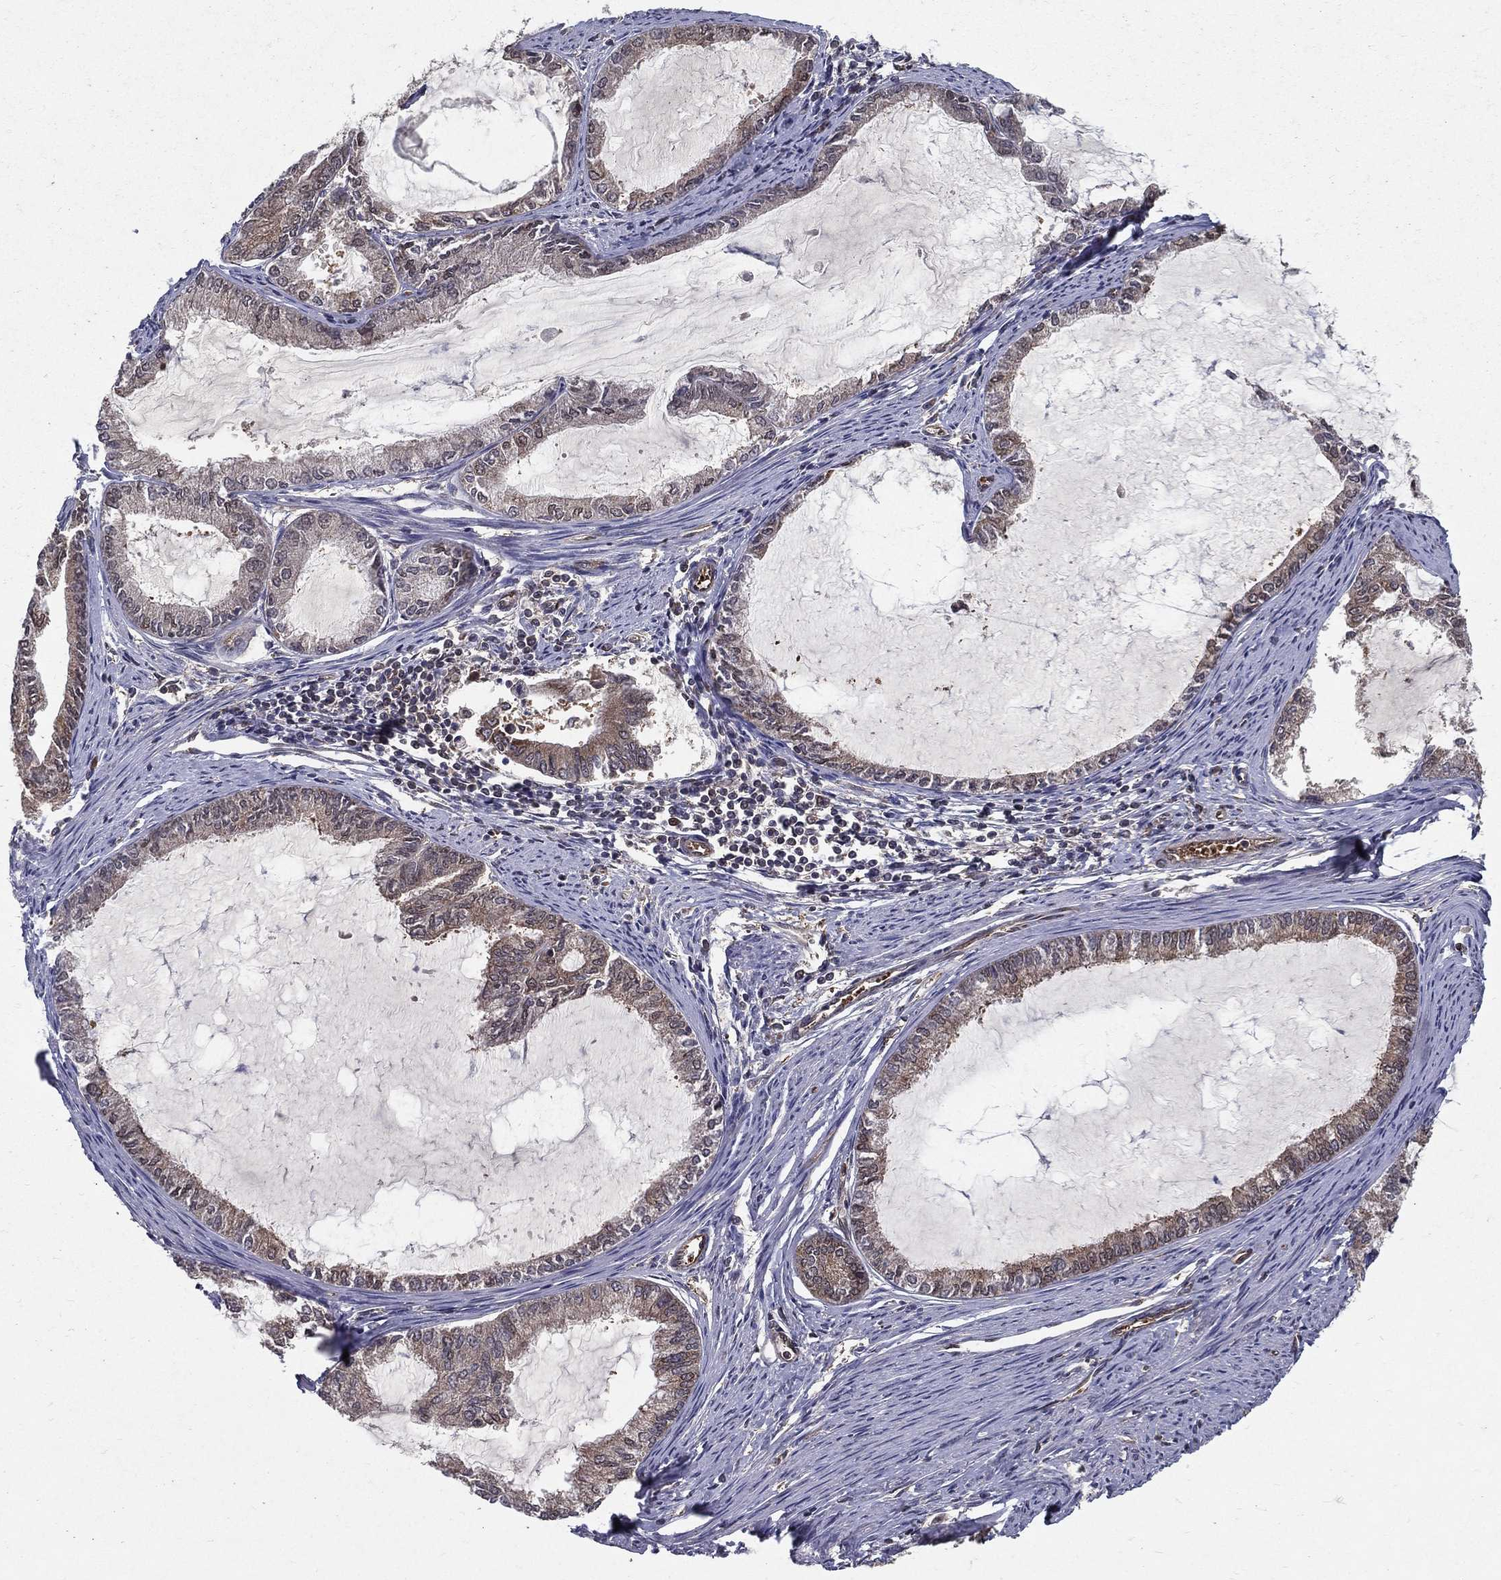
{"staining": {"intensity": "moderate", "quantity": "<25%", "location": "cytoplasmic/membranous"}, "tissue": "endometrial cancer", "cell_type": "Tumor cells", "image_type": "cancer", "snomed": [{"axis": "morphology", "description": "Adenocarcinoma, NOS"}, {"axis": "topography", "description": "Endometrium"}], "caption": "A brown stain shows moderate cytoplasmic/membranous expression of a protein in adenocarcinoma (endometrial) tumor cells.", "gene": "CERS2", "patient": {"sex": "female", "age": 86}}